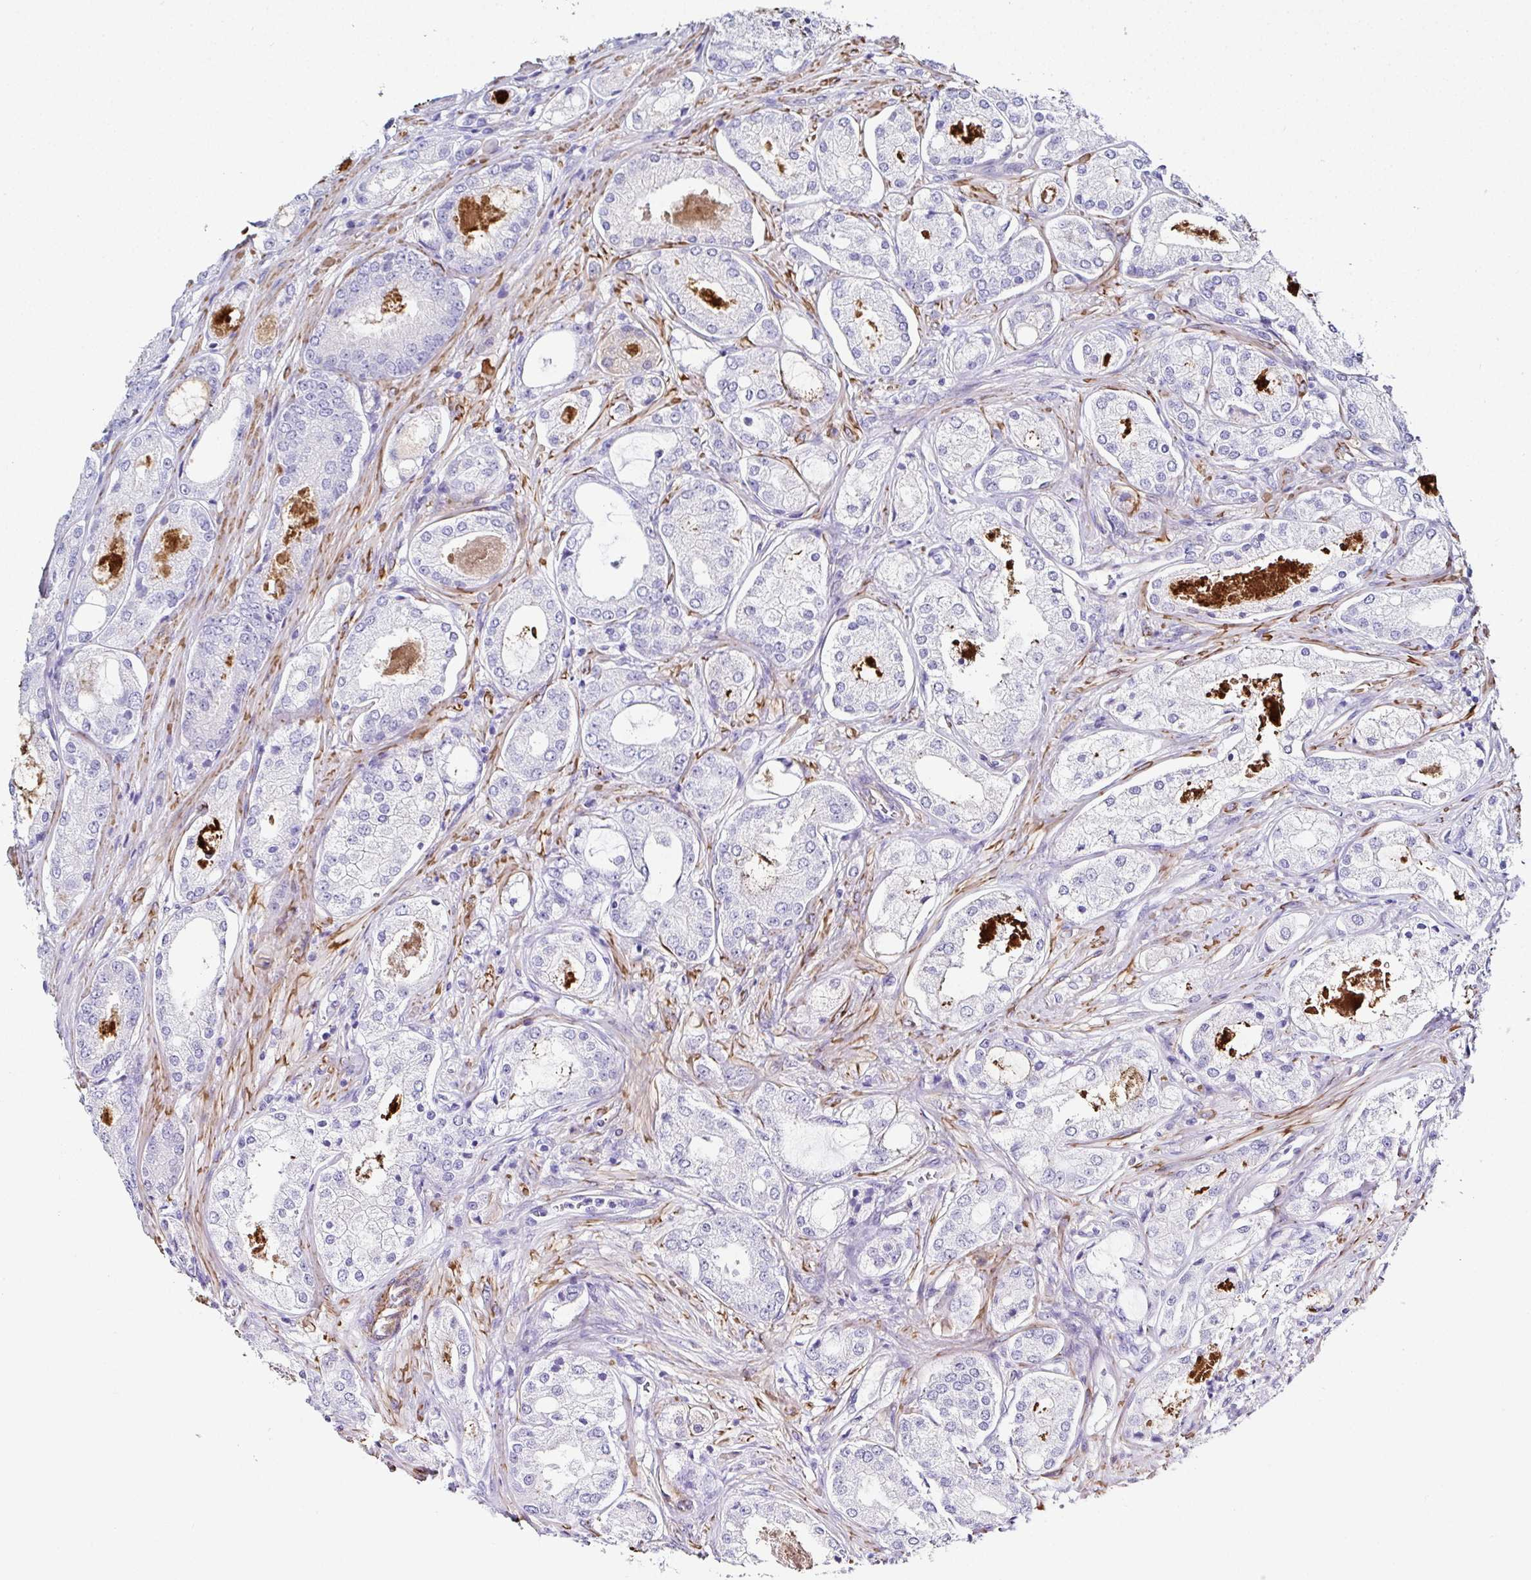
{"staining": {"intensity": "negative", "quantity": "none", "location": "none"}, "tissue": "prostate cancer", "cell_type": "Tumor cells", "image_type": "cancer", "snomed": [{"axis": "morphology", "description": "Adenocarcinoma, Low grade"}, {"axis": "topography", "description": "Prostate"}], "caption": "Tumor cells are negative for protein expression in human prostate adenocarcinoma (low-grade).", "gene": "PPFIA4", "patient": {"sex": "male", "age": 68}}